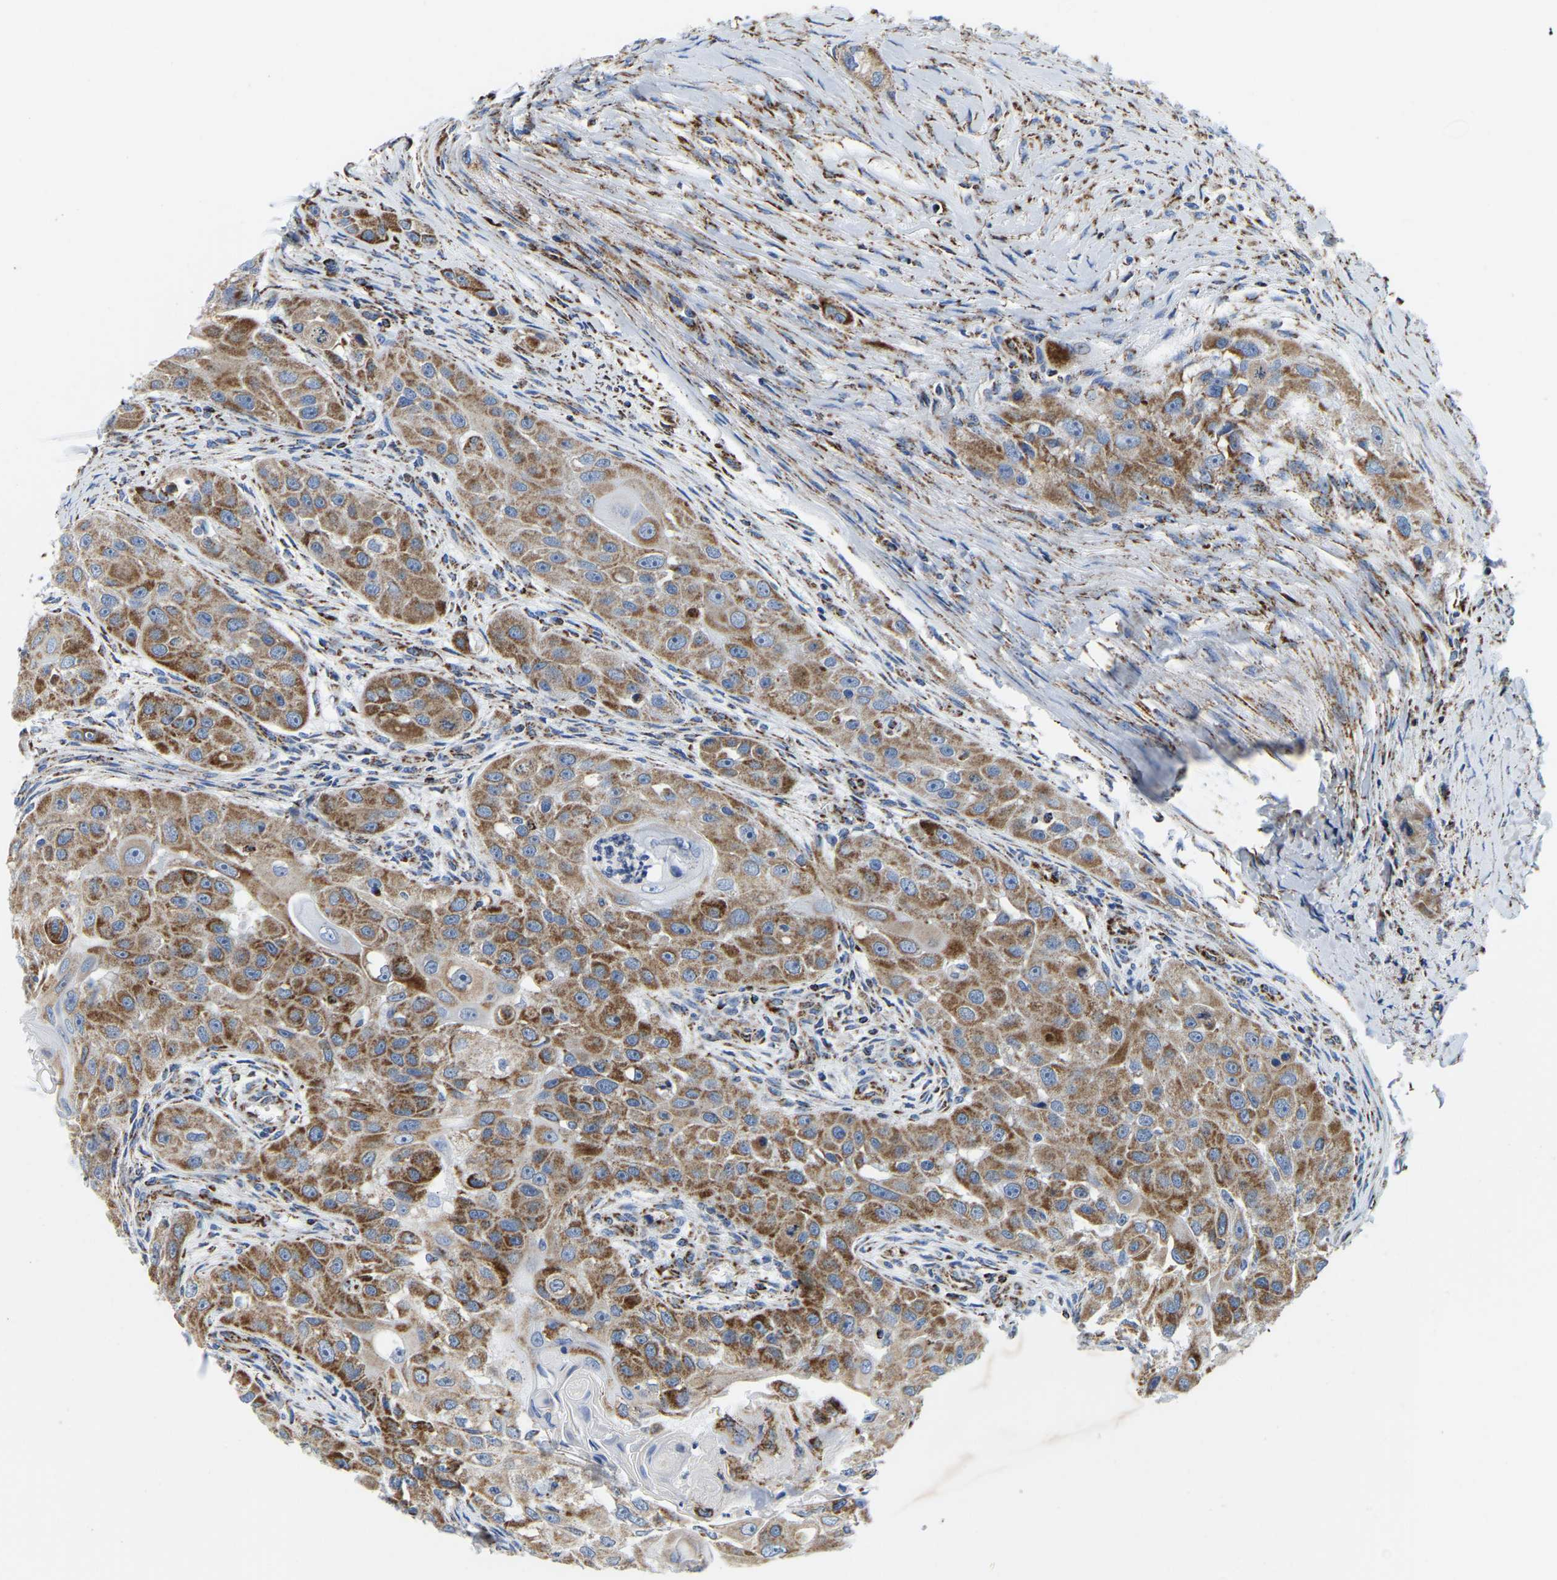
{"staining": {"intensity": "moderate", "quantity": ">75%", "location": "cytoplasmic/membranous"}, "tissue": "head and neck cancer", "cell_type": "Tumor cells", "image_type": "cancer", "snomed": [{"axis": "morphology", "description": "Normal tissue, NOS"}, {"axis": "morphology", "description": "Squamous cell carcinoma, NOS"}, {"axis": "topography", "description": "Skeletal muscle"}, {"axis": "topography", "description": "Head-Neck"}], "caption": "Immunohistochemistry (IHC) of head and neck squamous cell carcinoma exhibits medium levels of moderate cytoplasmic/membranous positivity in approximately >75% of tumor cells.", "gene": "SFXN1", "patient": {"sex": "male", "age": 51}}